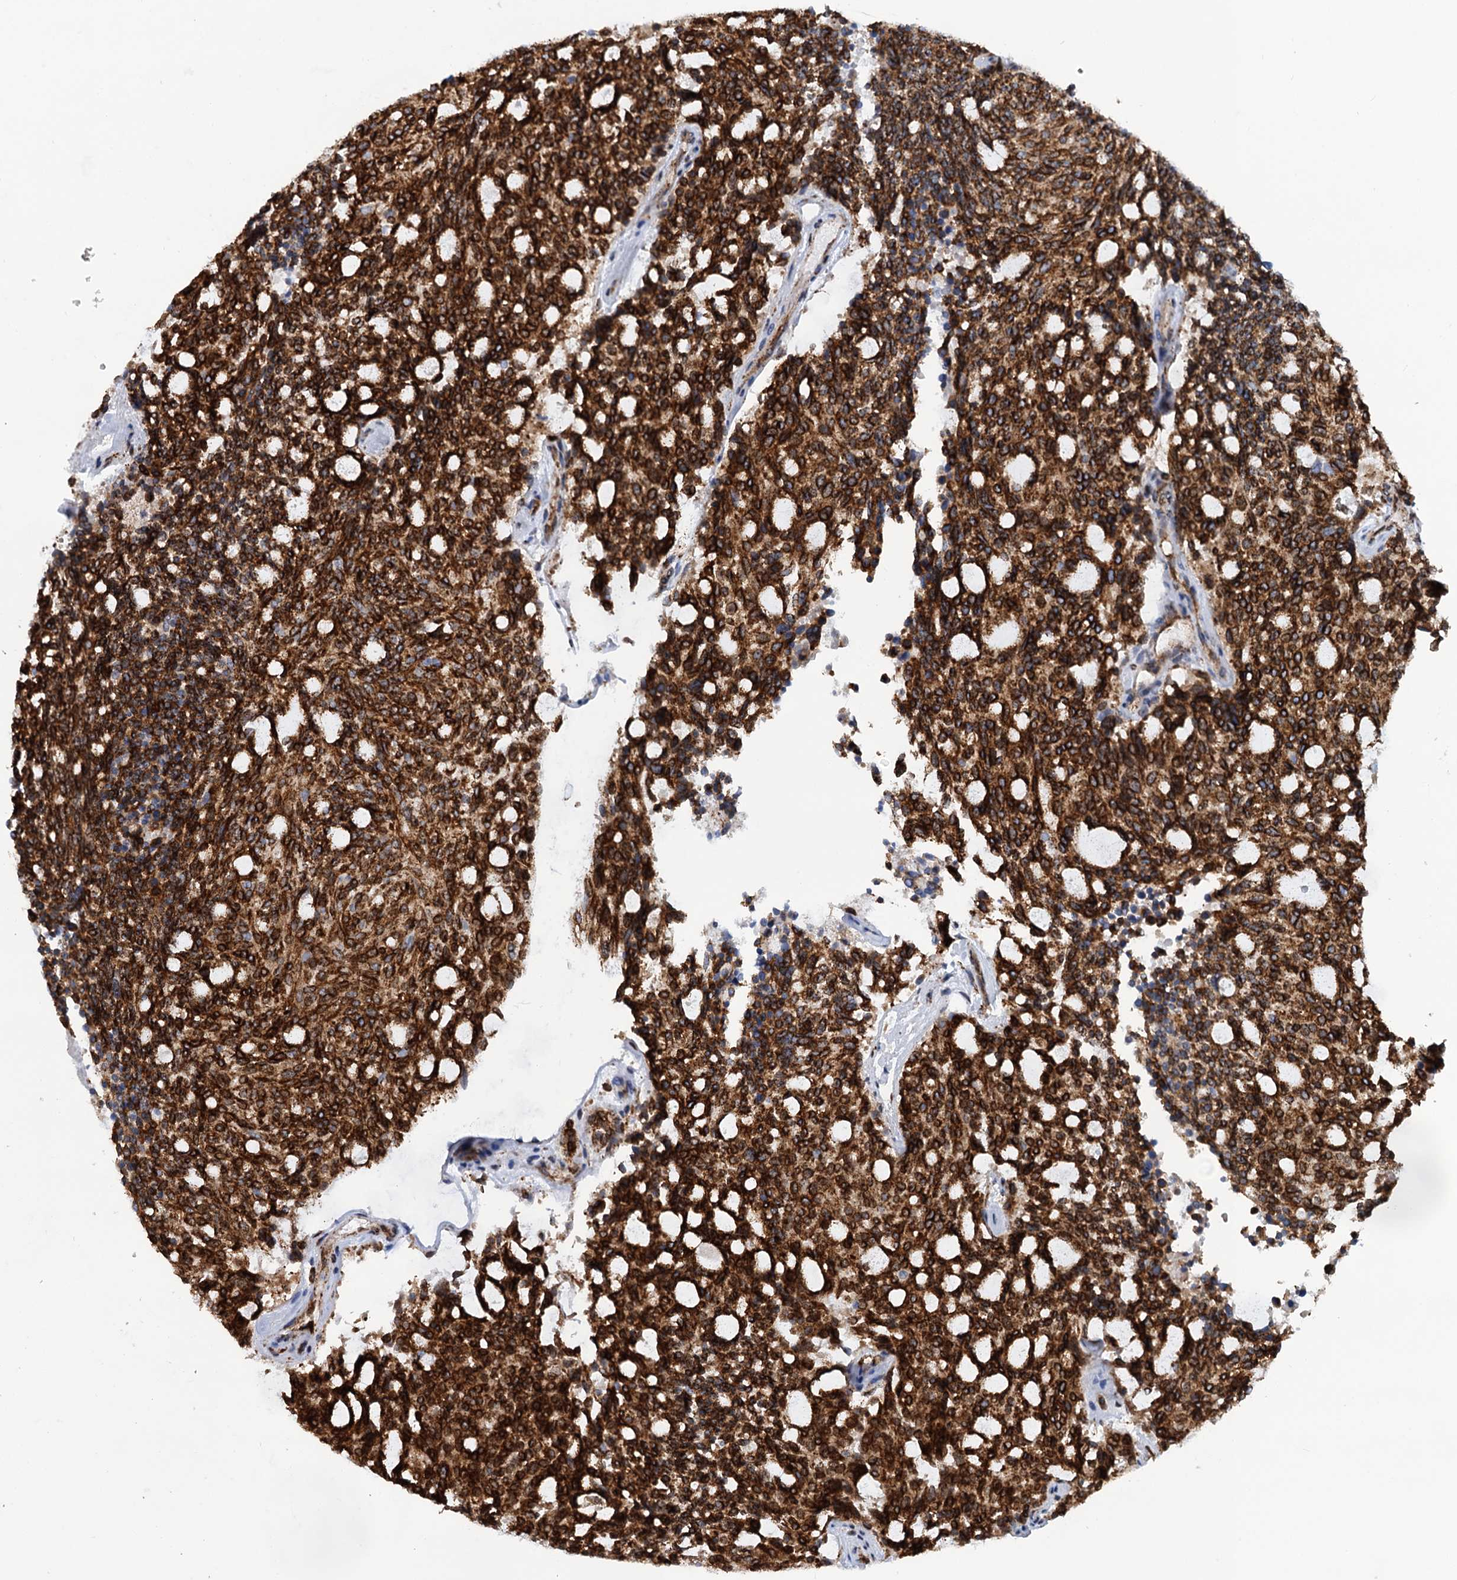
{"staining": {"intensity": "strong", "quantity": ">75%", "location": "cytoplasmic/membranous"}, "tissue": "carcinoid", "cell_type": "Tumor cells", "image_type": "cancer", "snomed": [{"axis": "morphology", "description": "Carcinoid, malignant, NOS"}, {"axis": "topography", "description": "Pancreas"}], "caption": "This photomicrograph demonstrates carcinoid (malignant) stained with immunohistochemistry to label a protein in brown. The cytoplasmic/membranous of tumor cells show strong positivity for the protein. Nuclei are counter-stained blue.", "gene": "SUPT20H", "patient": {"sex": "female", "age": 54}}